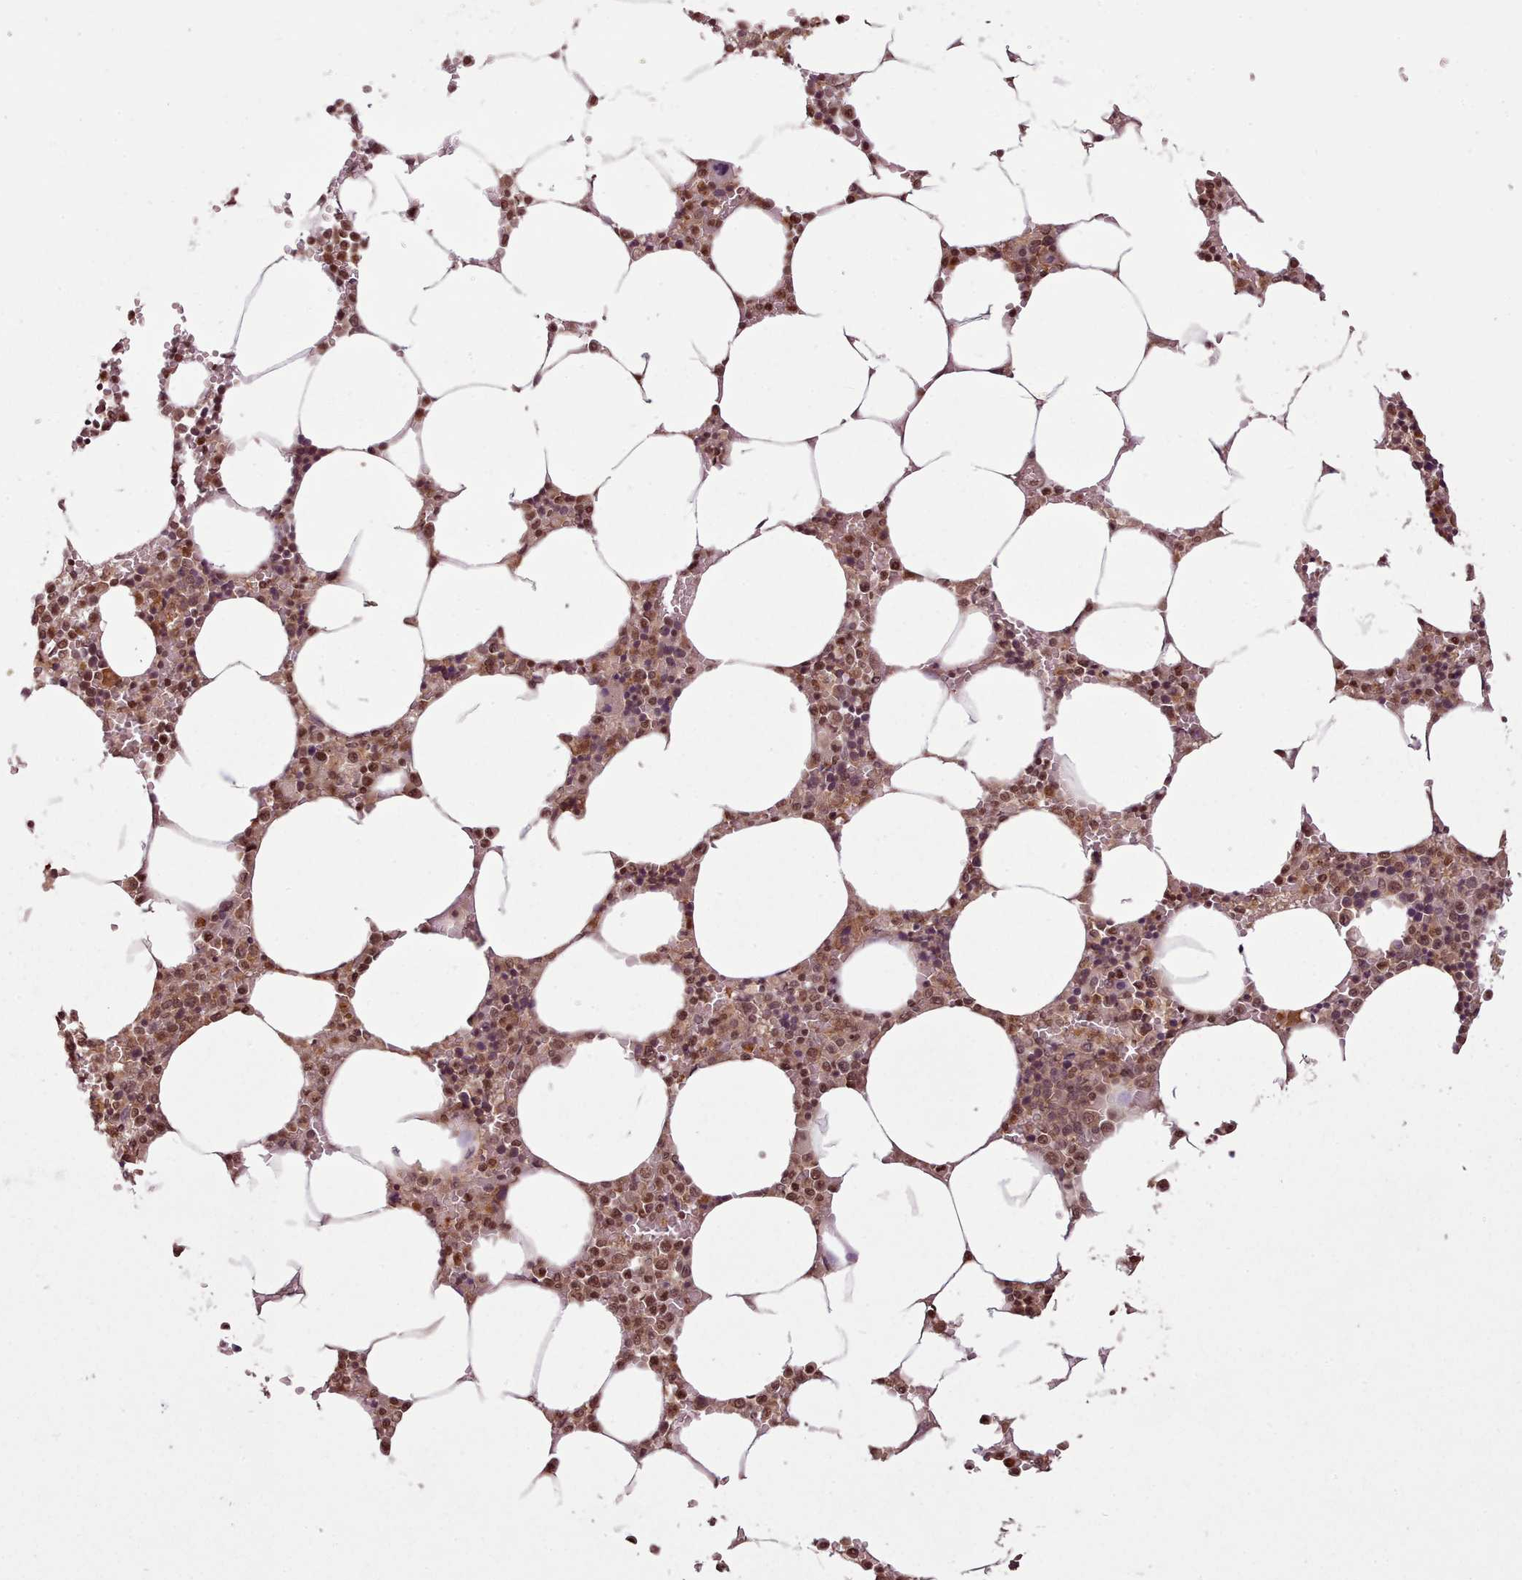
{"staining": {"intensity": "moderate", "quantity": "25%-75%", "location": "nuclear"}, "tissue": "bone marrow", "cell_type": "Hematopoietic cells", "image_type": "normal", "snomed": [{"axis": "morphology", "description": "Normal tissue, NOS"}, {"axis": "topography", "description": "Bone marrow"}], "caption": "A brown stain labels moderate nuclear staining of a protein in hematopoietic cells of benign human bone marrow.", "gene": "RPS27A", "patient": {"sex": "male", "age": 70}}